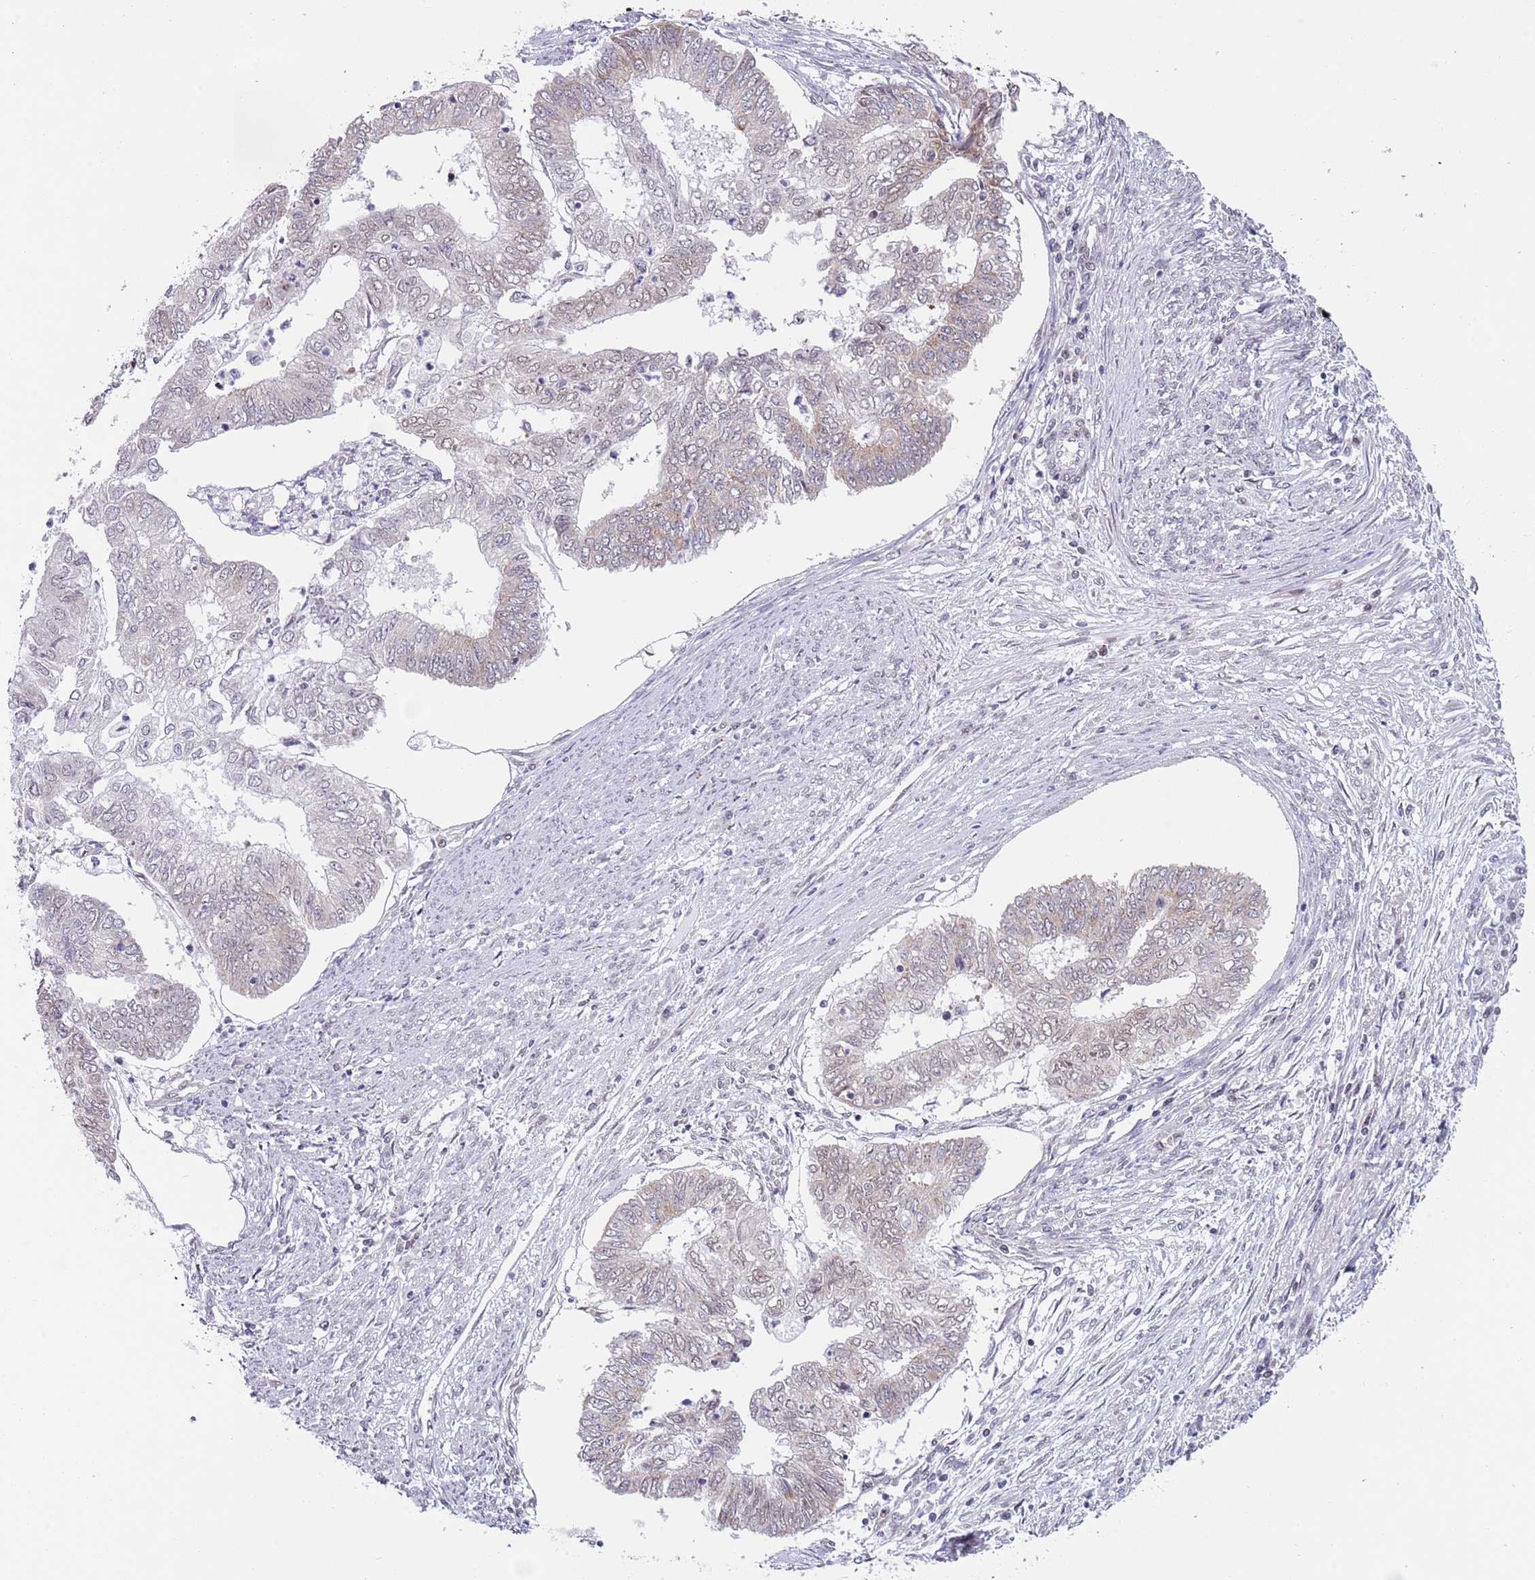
{"staining": {"intensity": "weak", "quantity": "<25%", "location": "nuclear"}, "tissue": "endometrial cancer", "cell_type": "Tumor cells", "image_type": "cancer", "snomed": [{"axis": "morphology", "description": "Adenocarcinoma, NOS"}, {"axis": "topography", "description": "Endometrium"}], "caption": "Immunohistochemistry of human endometrial adenocarcinoma demonstrates no expression in tumor cells. (DAB immunohistochemistry visualized using brightfield microscopy, high magnification).", "gene": "SLC25A32", "patient": {"sex": "female", "age": 68}}